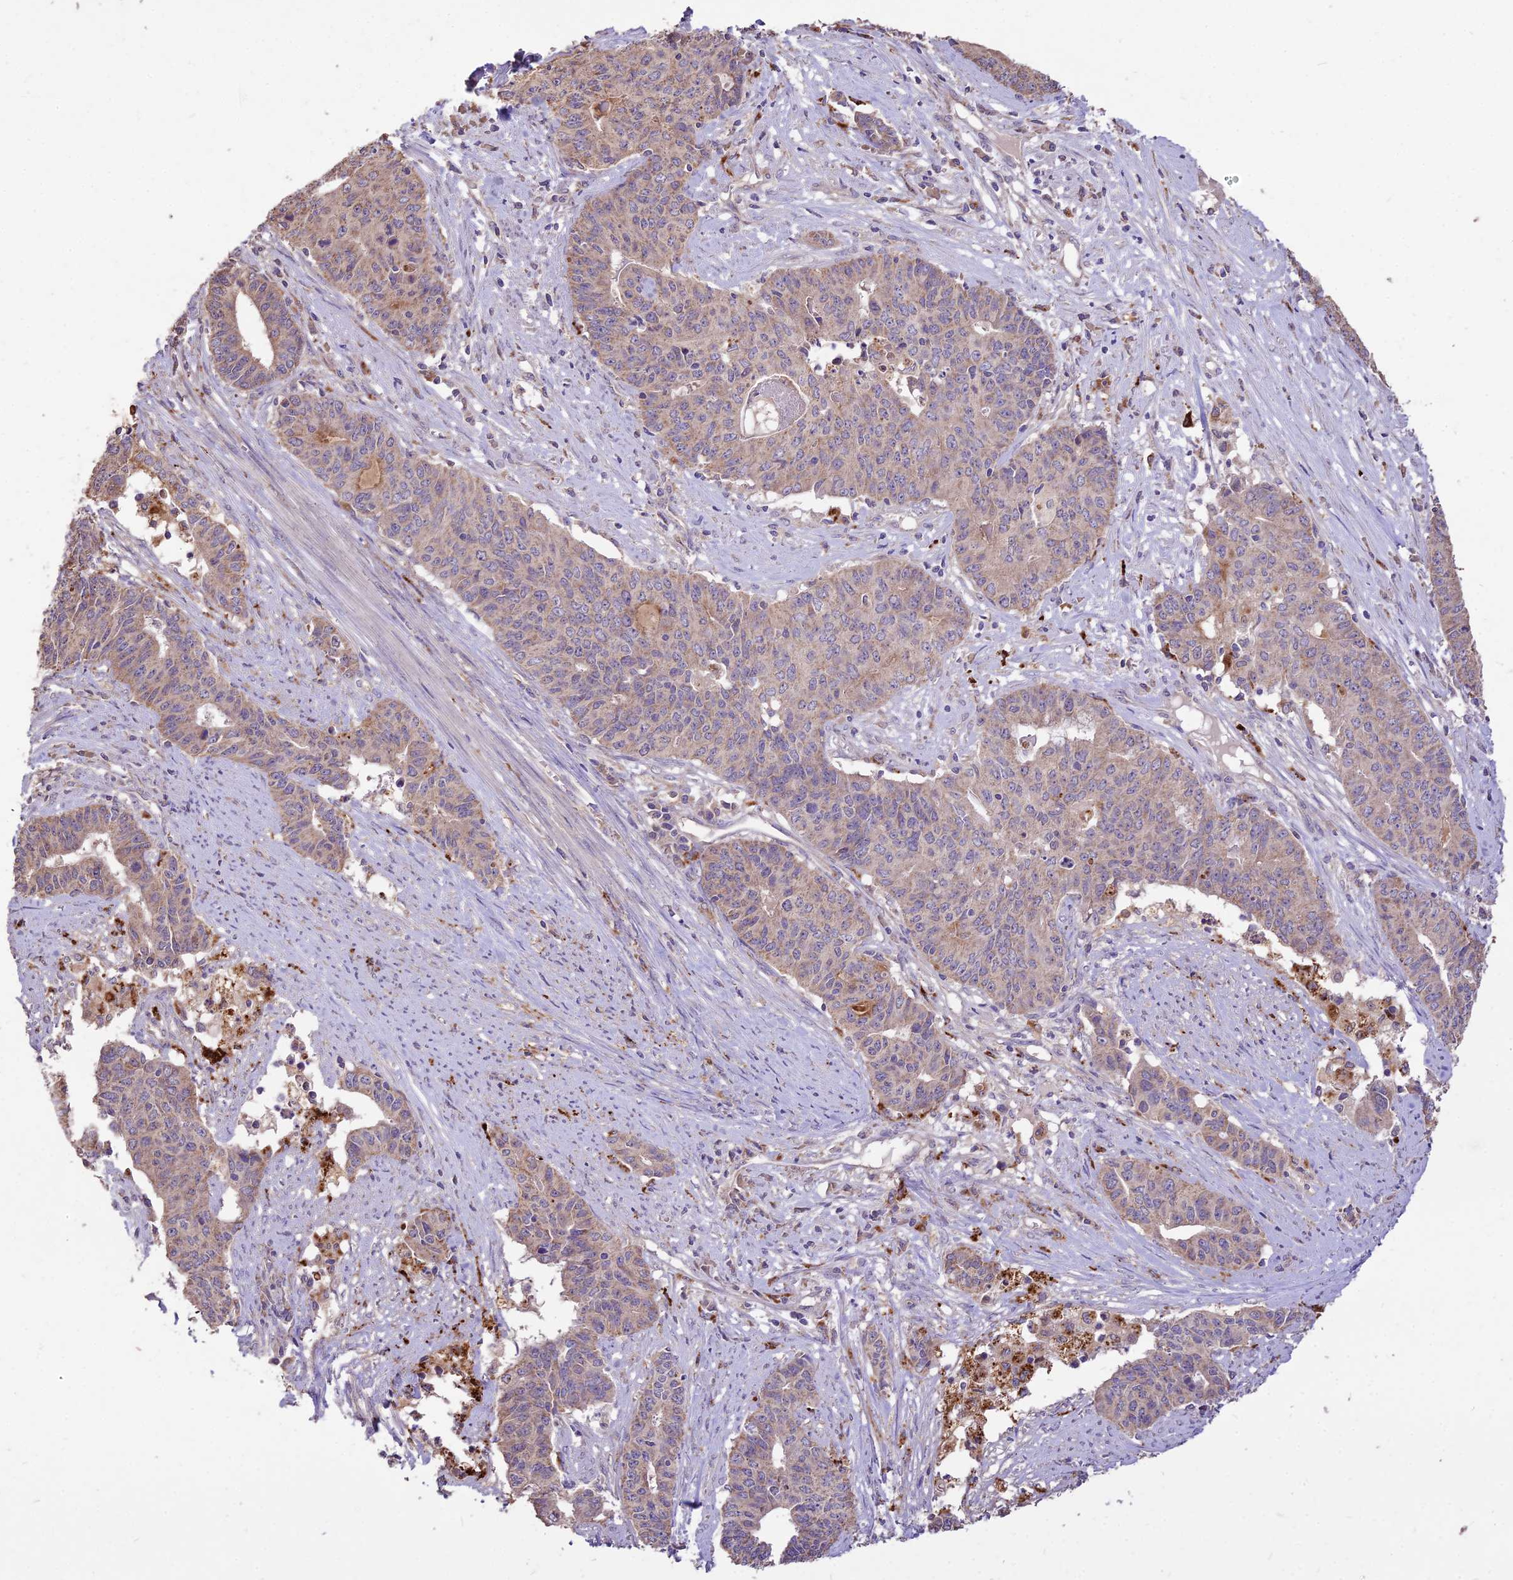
{"staining": {"intensity": "weak", "quantity": "25%-75%", "location": "cytoplasmic/membranous"}, "tissue": "endometrial cancer", "cell_type": "Tumor cells", "image_type": "cancer", "snomed": [{"axis": "morphology", "description": "Adenocarcinoma, NOS"}, {"axis": "topography", "description": "Endometrium"}], "caption": "Adenocarcinoma (endometrial) stained with DAB (3,3'-diaminobenzidine) immunohistochemistry (IHC) displays low levels of weak cytoplasmic/membranous staining in approximately 25%-75% of tumor cells. (DAB IHC, brown staining for protein, blue staining for nuclei).", "gene": "SDHD", "patient": {"sex": "female", "age": 59}}